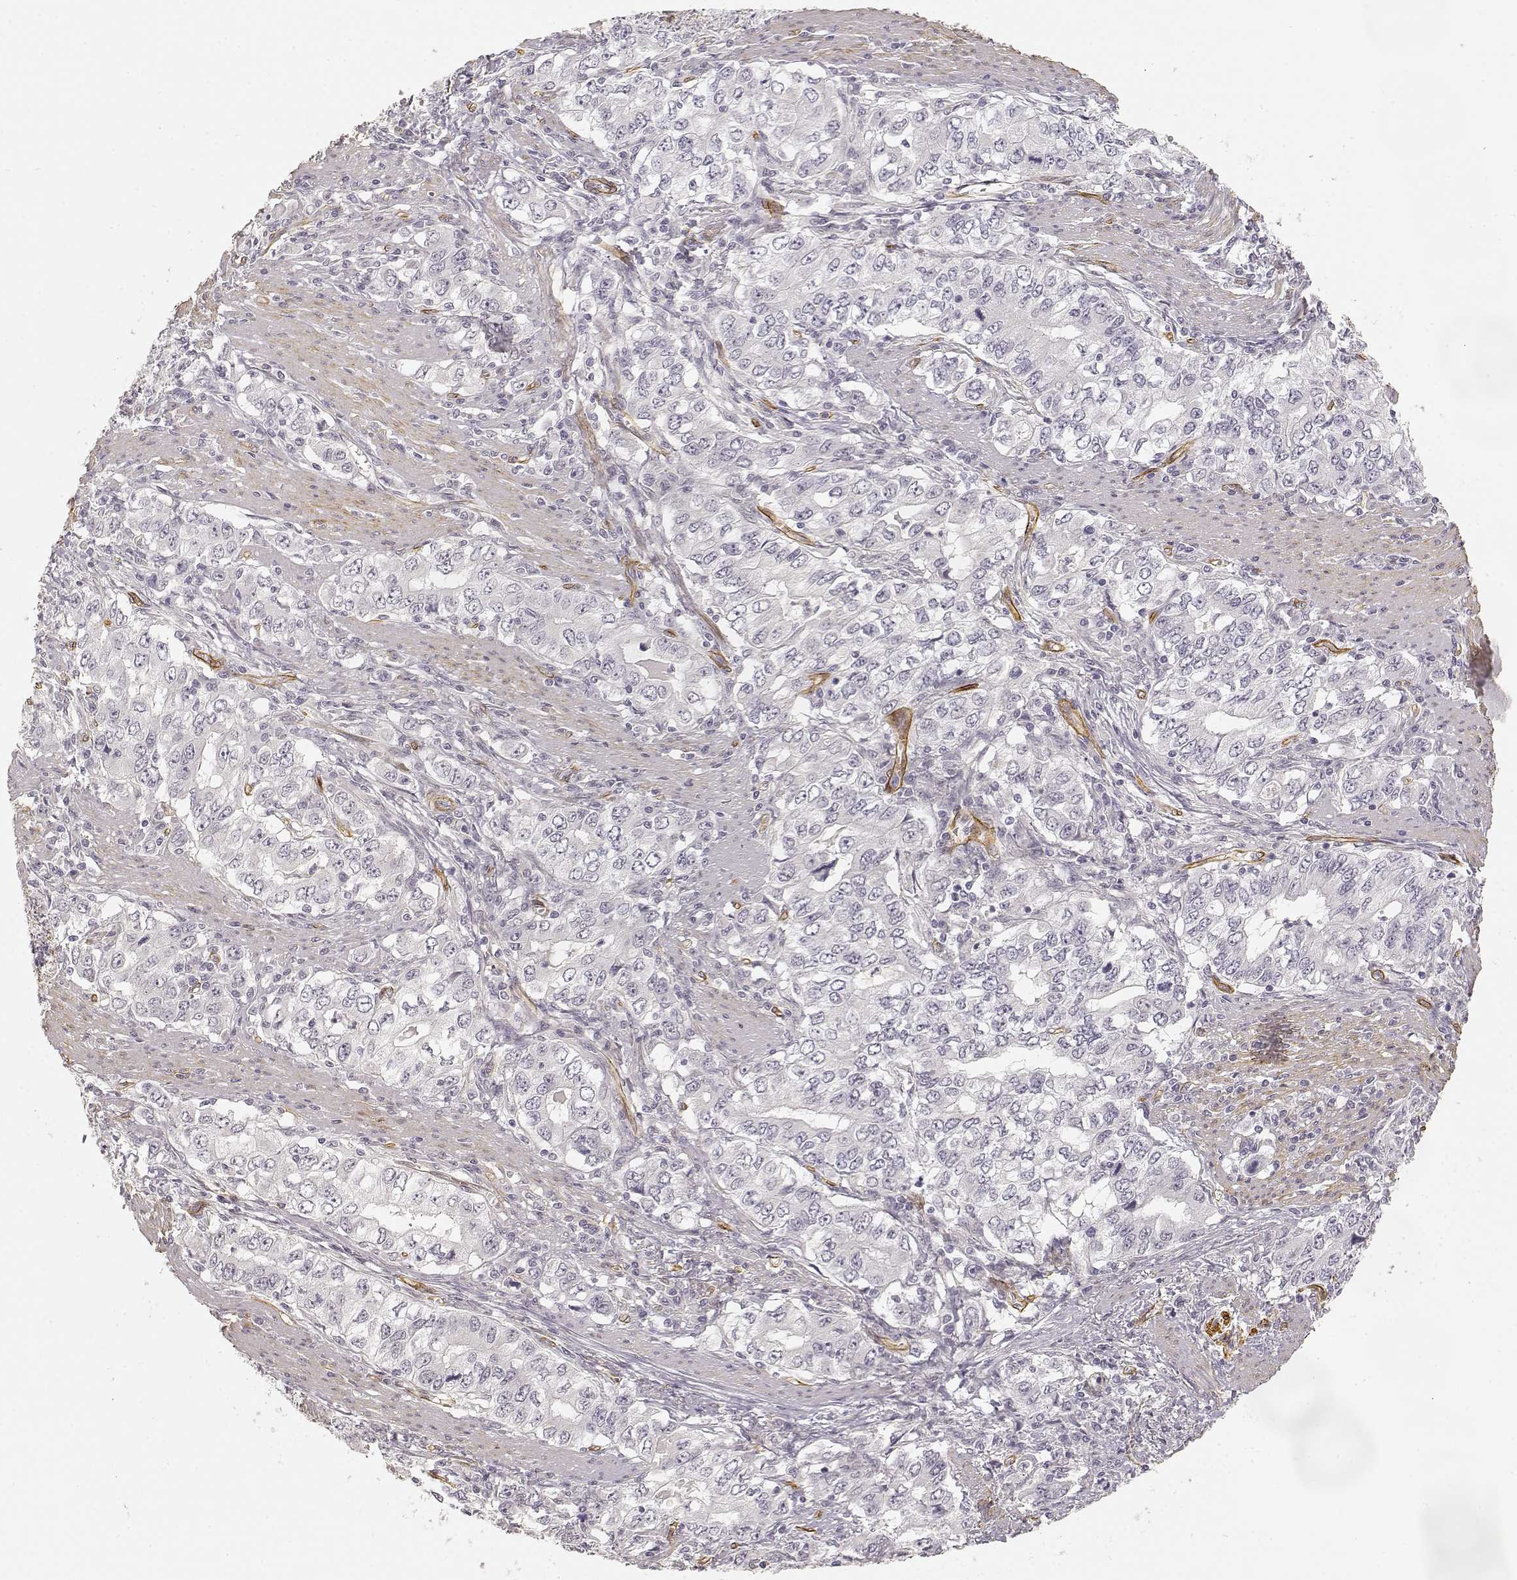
{"staining": {"intensity": "negative", "quantity": "none", "location": "none"}, "tissue": "stomach cancer", "cell_type": "Tumor cells", "image_type": "cancer", "snomed": [{"axis": "morphology", "description": "Adenocarcinoma, NOS"}, {"axis": "topography", "description": "Stomach, lower"}], "caption": "This is a histopathology image of immunohistochemistry staining of stomach adenocarcinoma, which shows no positivity in tumor cells.", "gene": "LAMA4", "patient": {"sex": "female", "age": 72}}